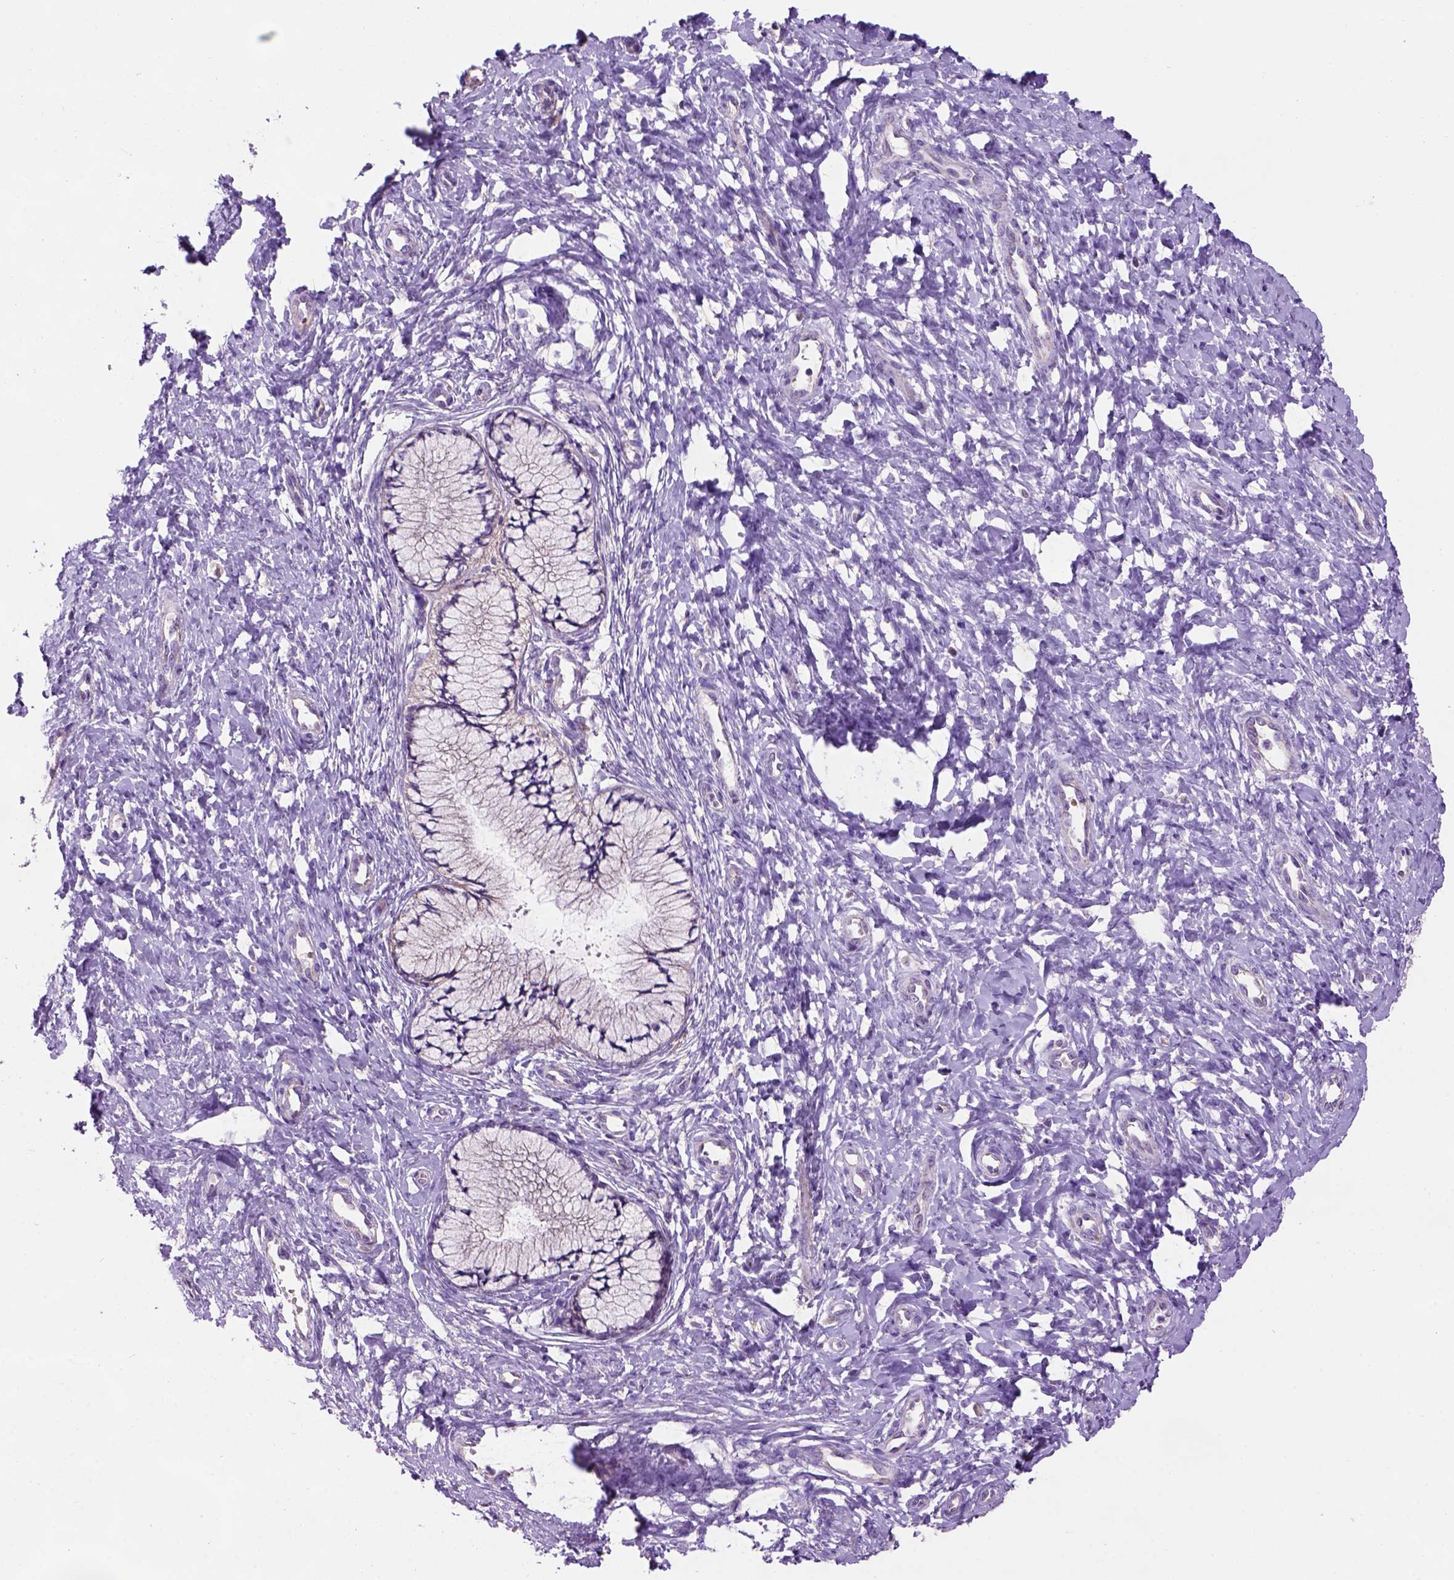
{"staining": {"intensity": "negative", "quantity": "none", "location": "none"}, "tissue": "cervix", "cell_type": "Glandular cells", "image_type": "normal", "snomed": [{"axis": "morphology", "description": "Normal tissue, NOS"}, {"axis": "topography", "description": "Cervix"}], "caption": "A histopathology image of human cervix is negative for staining in glandular cells. (DAB (3,3'-diaminobenzidine) IHC visualized using brightfield microscopy, high magnification).", "gene": "L2HGDH", "patient": {"sex": "female", "age": 37}}